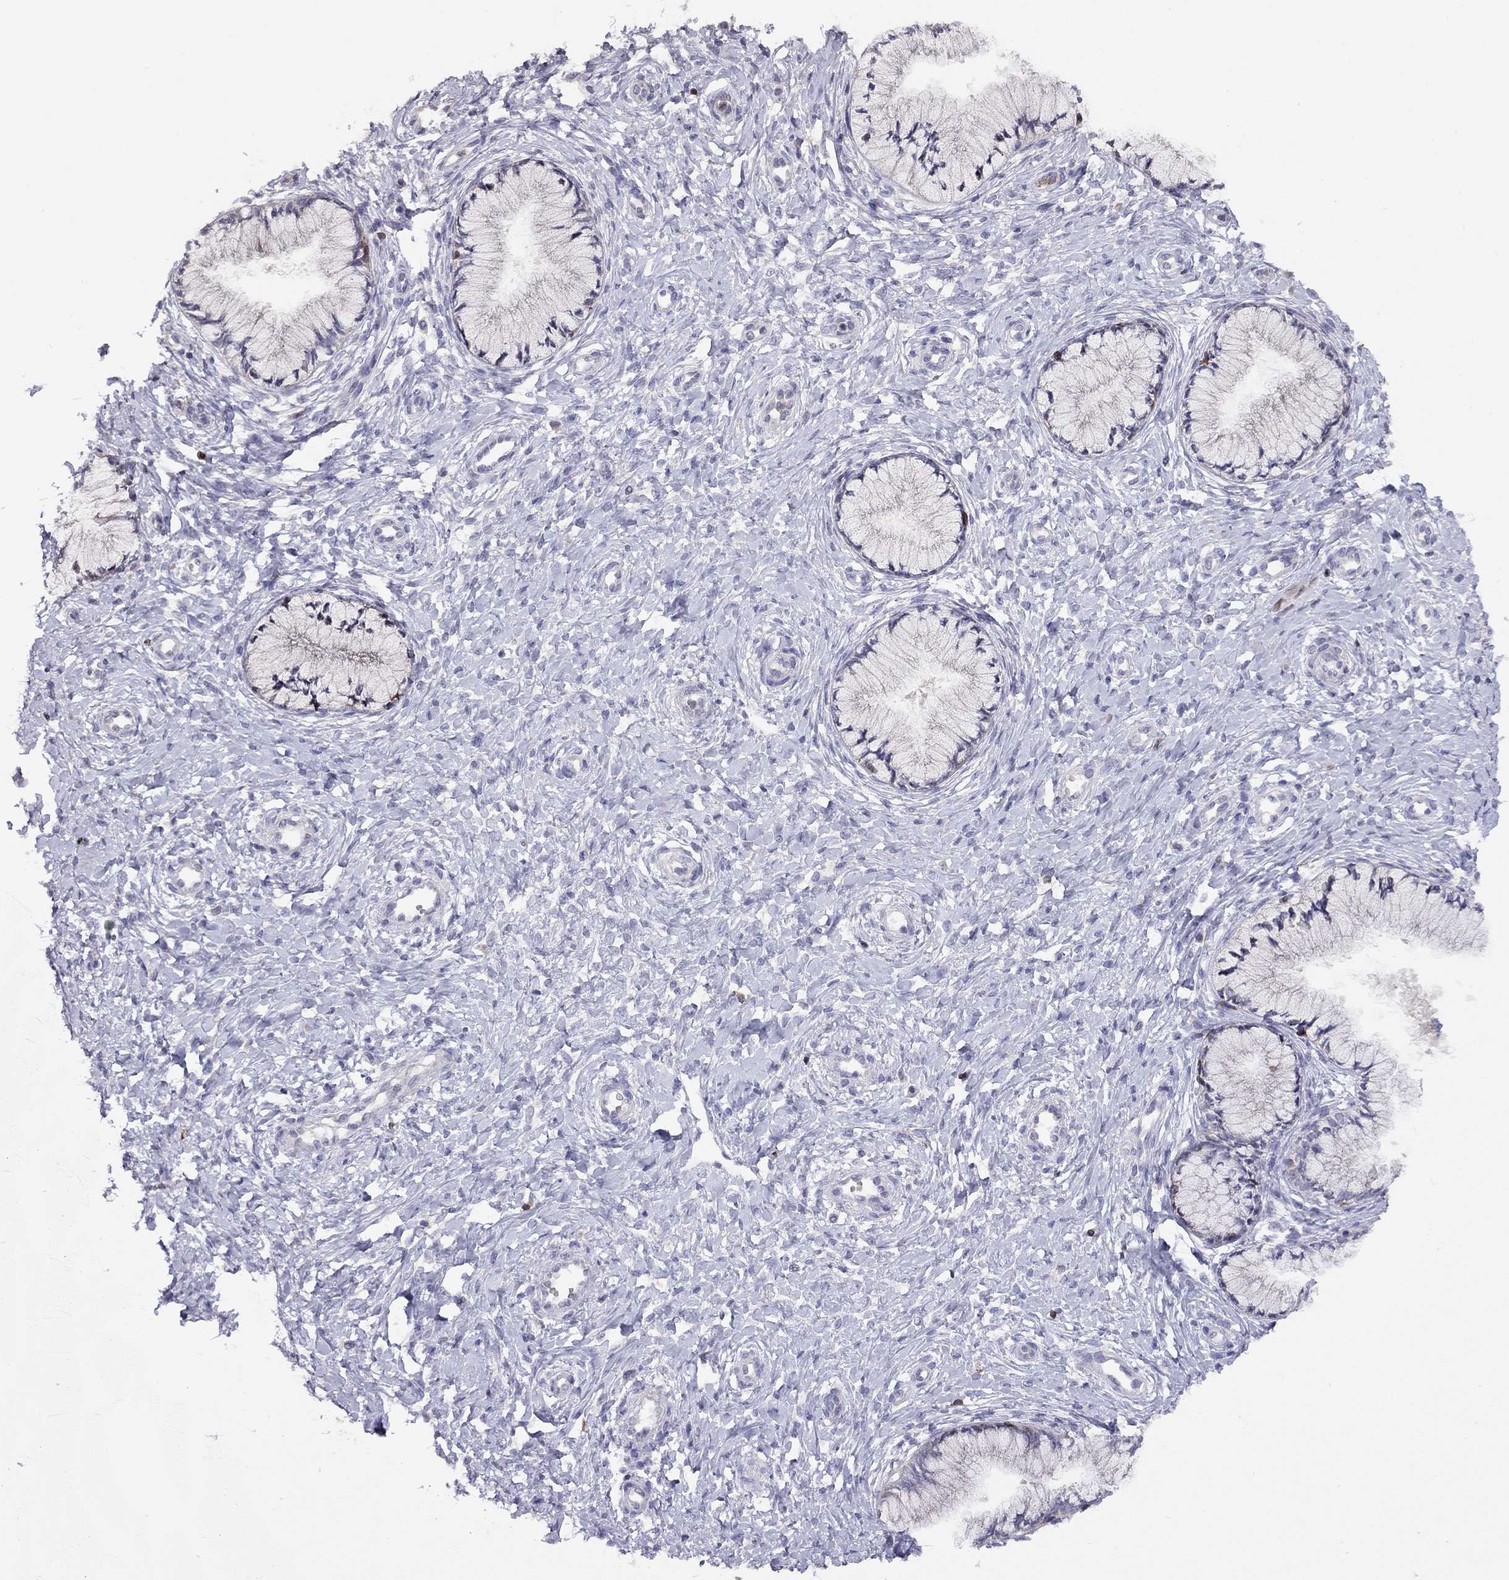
{"staining": {"intensity": "negative", "quantity": "none", "location": "none"}, "tissue": "cervix", "cell_type": "Glandular cells", "image_type": "normal", "snomed": [{"axis": "morphology", "description": "Normal tissue, NOS"}, {"axis": "topography", "description": "Cervix"}], "caption": "This is an immunohistochemistry (IHC) micrograph of unremarkable human cervix. There is no positivity in glandular cells.", "gene": "CITED1", "patient": {"sex": "female", "age": 37}}